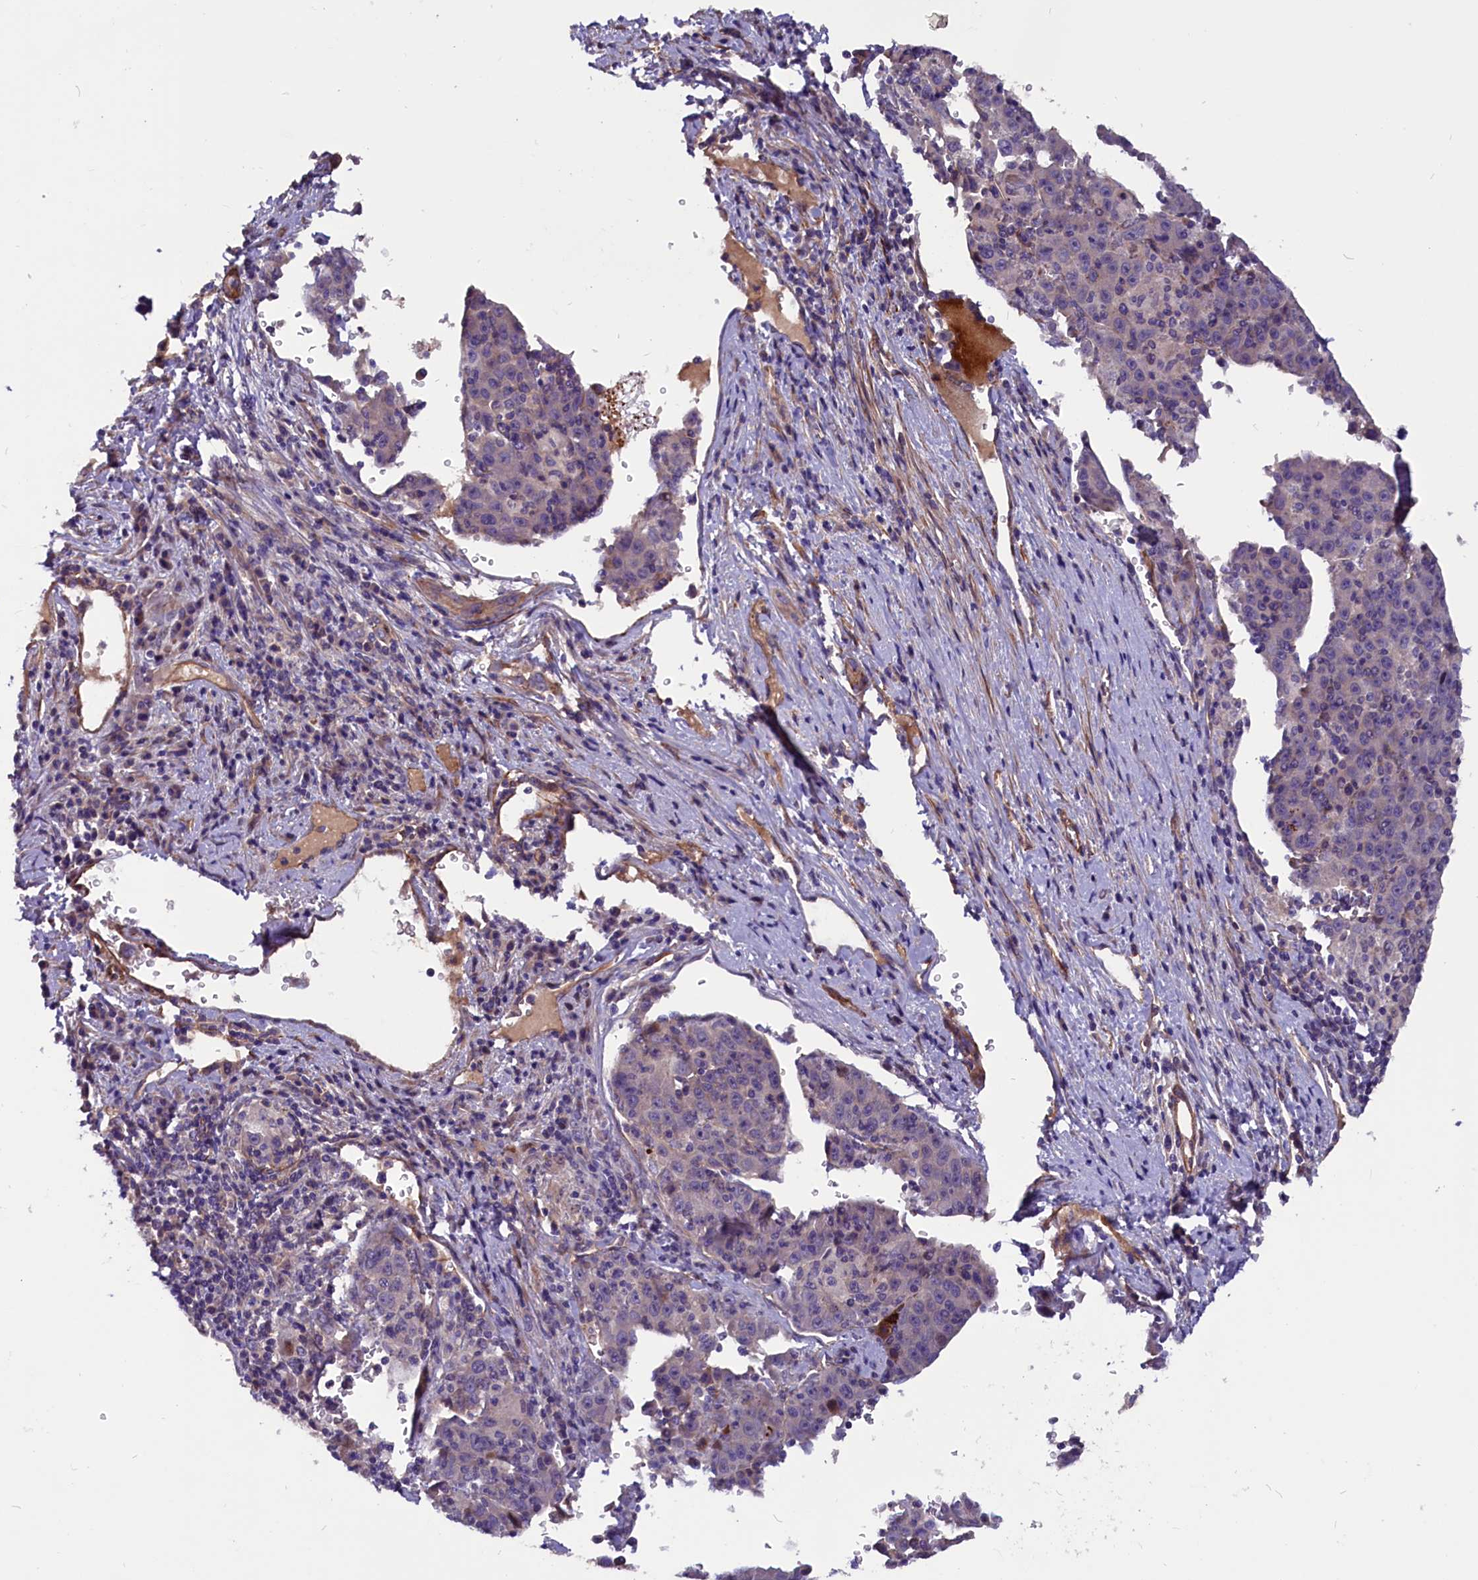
{"staining": {"intensity": "negative", "quantity": "none", "location": "none"}, "tissue": "liver cancer", "cell_type": "Tumor cells", "image_type": "cancer", "snomed": [{"axis": "morphology", "description": "Carcinoma, Hepatocellular, NOS"}, {"axis": "topography", "description": "Liver"}], "caption": "Tumor cells show no significant expression in hepatocellular carcinoma (liver).", "gene": "ZNF749", "patient": {"sex": "female", "age": 53}}